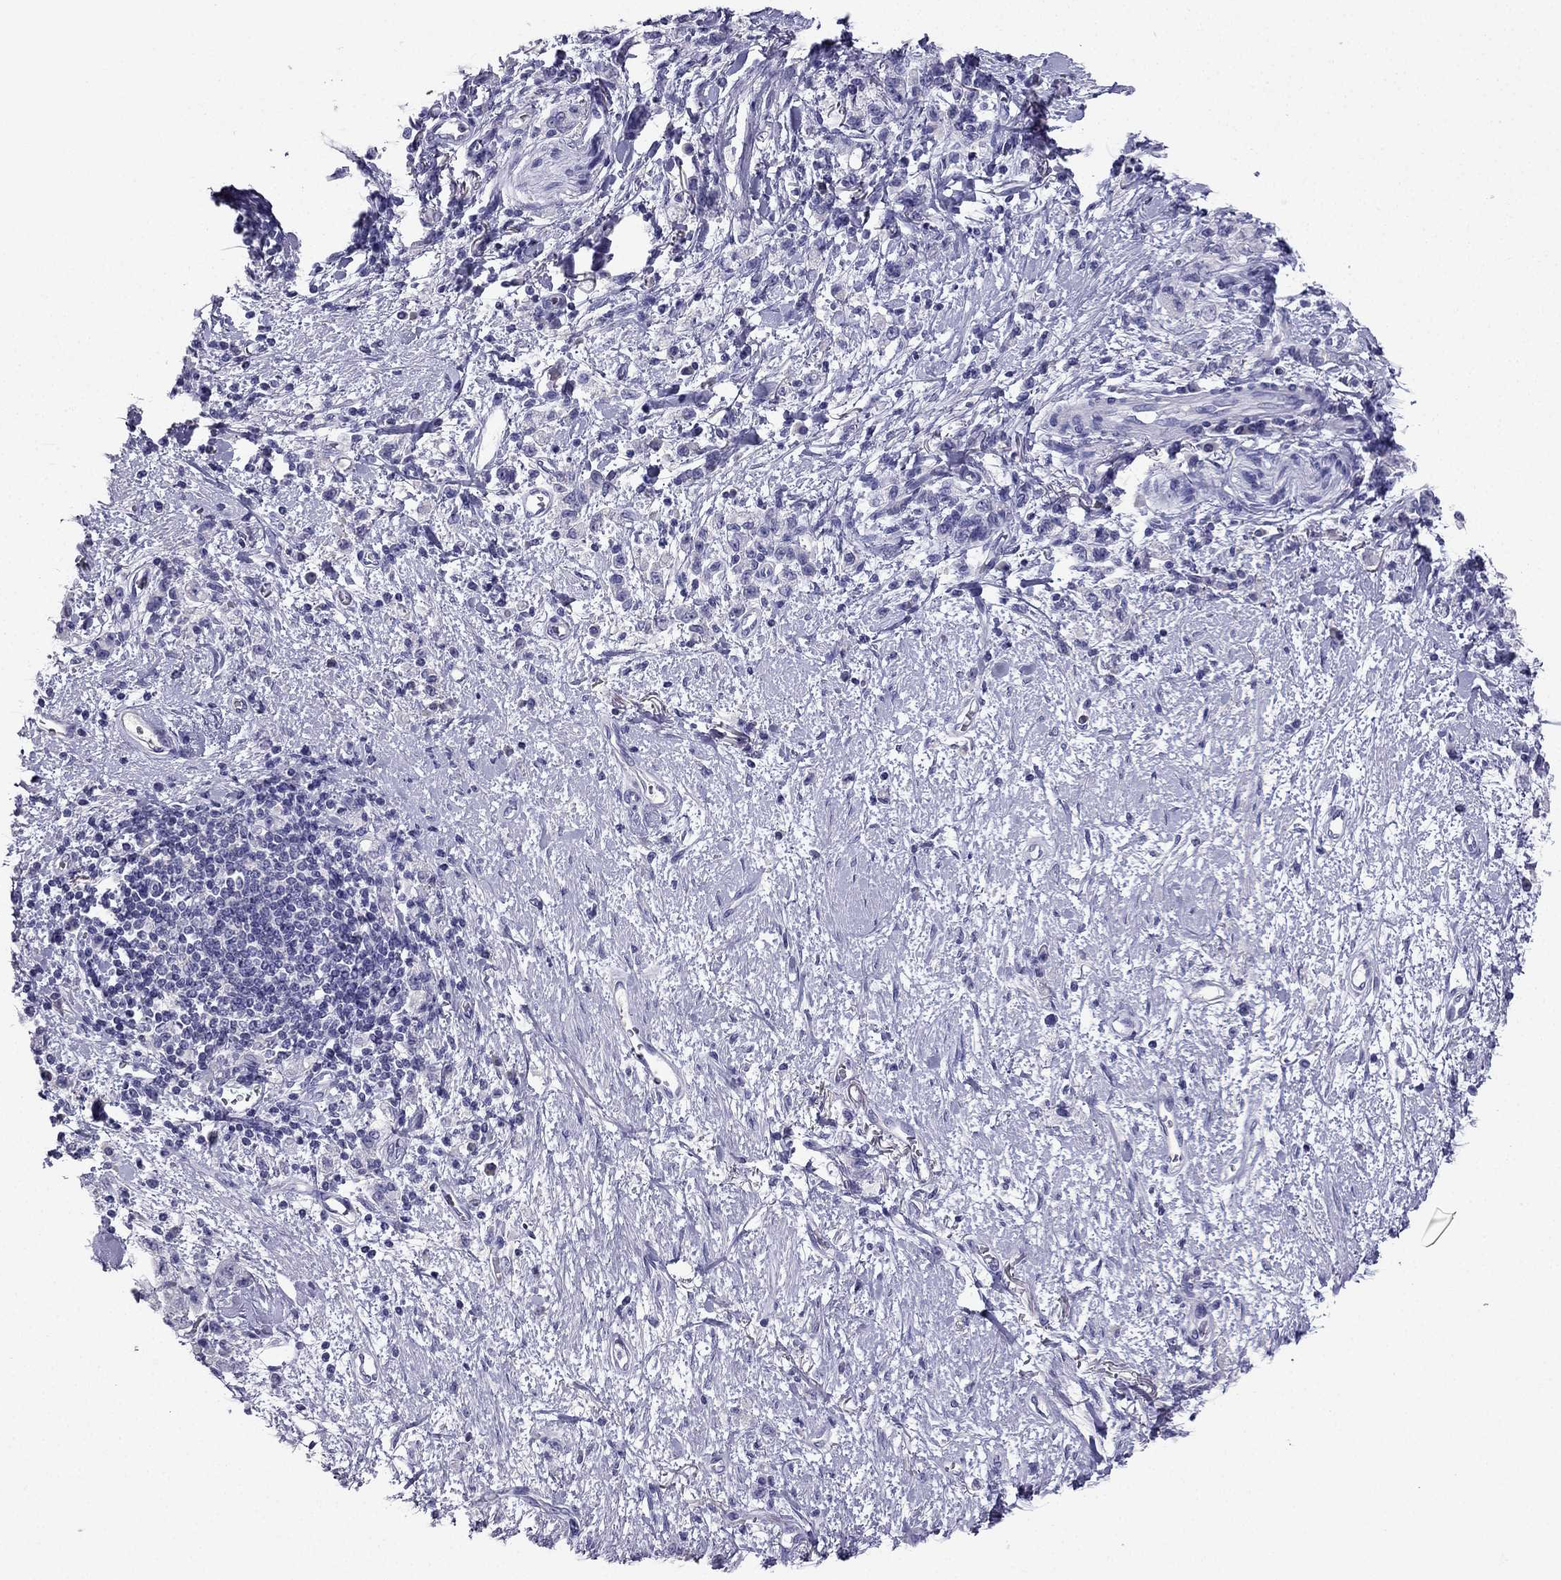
{"staining": {"intensity": "negative", "quantity": "none", "location": "none"}, "tissue": "stomach cancer", "cell_type": "Tumor cells", "image_type": "cancer", "snomed": [{"axis": "morphology", "description": "Adenocarcinoma, NOS"}, {"axis": "topography", "description": "Stomach"}], "caption": "Immunohistochemical staining of human stomach cancer demonstrates no significant expression in tumor cells. (DAB immunohistochemistry (IHC), high magnification).", "gene": "NPTX1", "patient": {"sex": "male", "age": 77}}